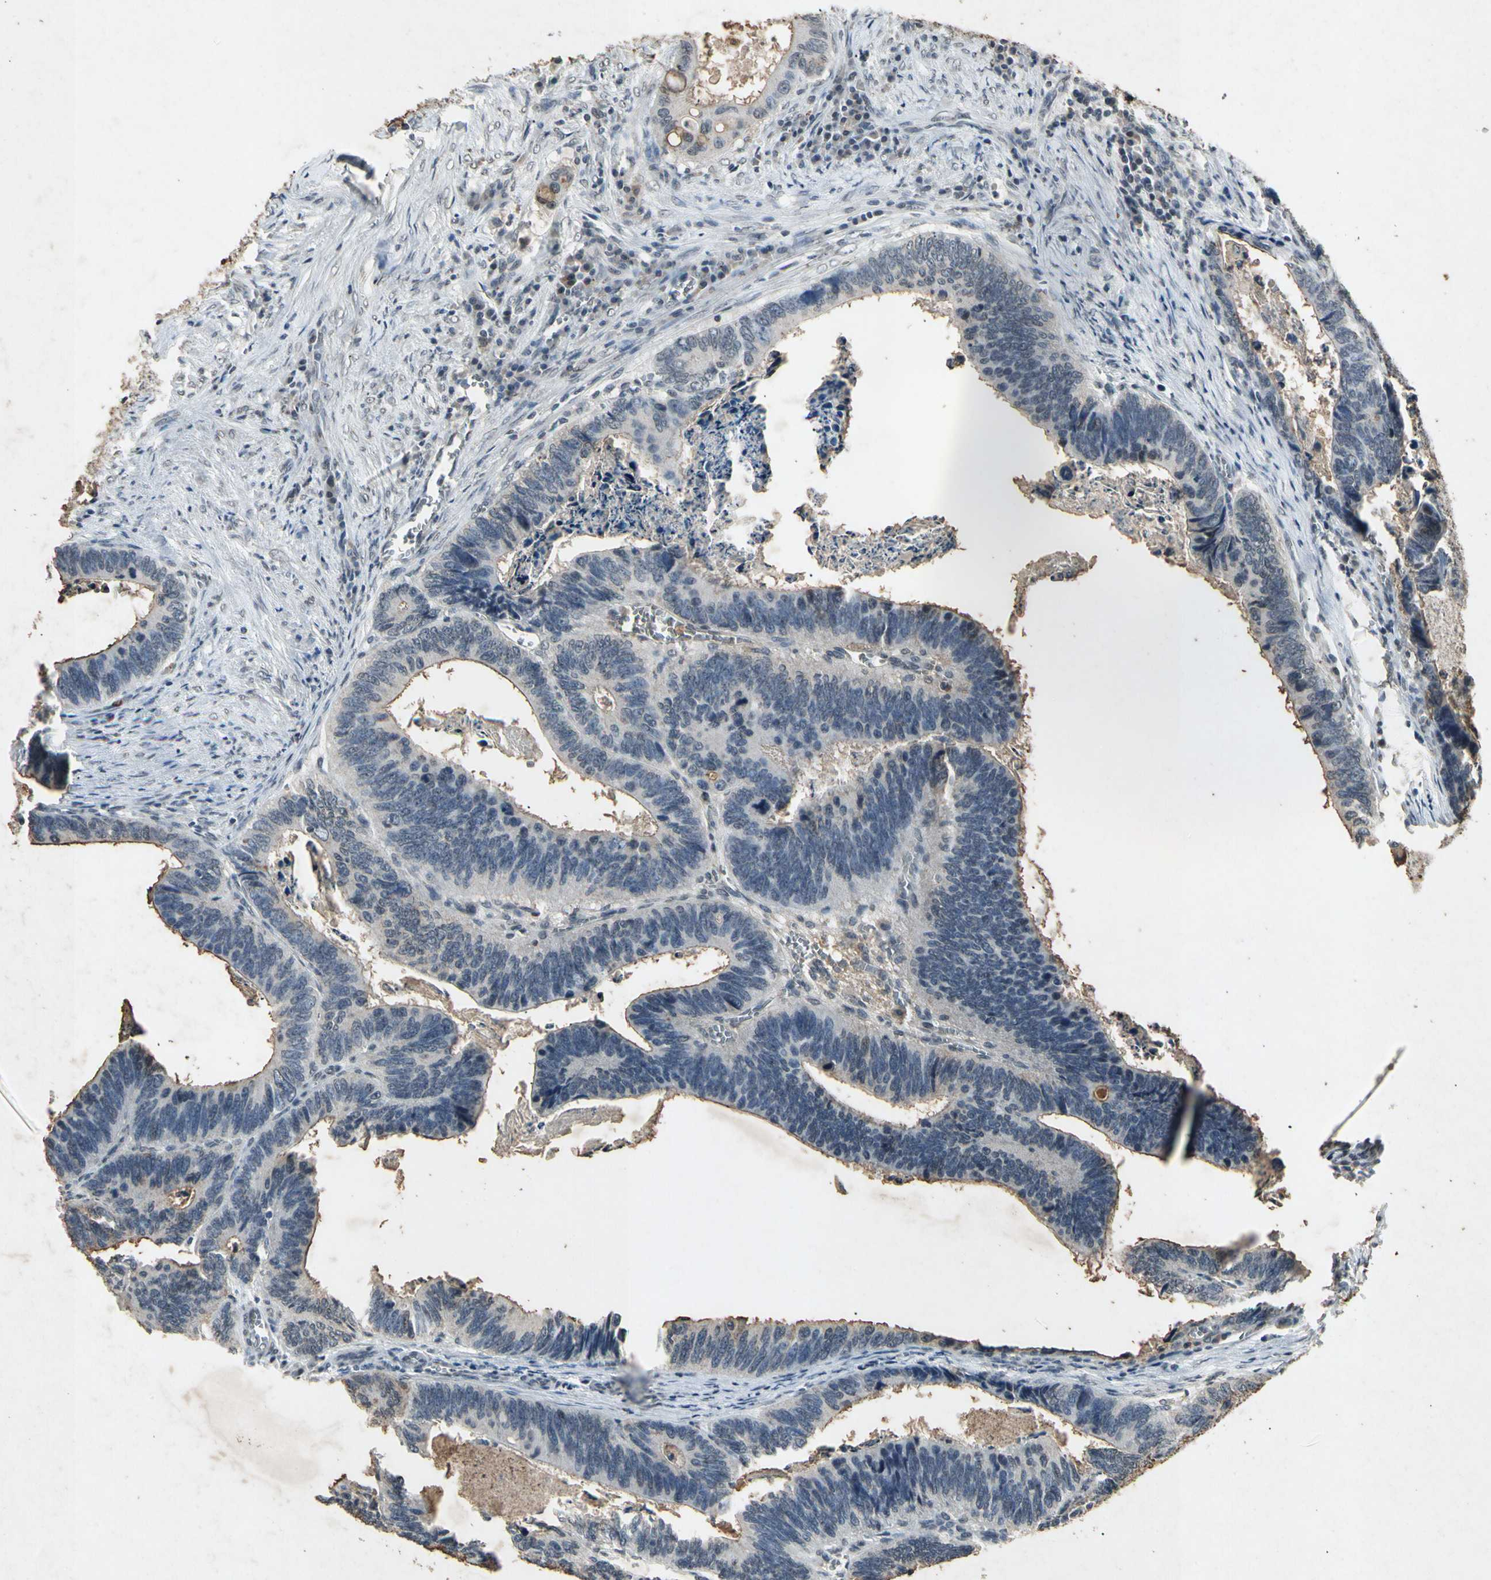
{"staining": {"intensity": "negative", "quantity": "none", "location": "none"}, "tissue": "colorectal cancer", "cell_type": "Tumor cells", "image_type": "cancer", "snomed": [{"axis": "morphology", "description": "Adenocarcinoma, NOS"}, {"axis": "topography", "description": "Colon"}], "caption": "DAB (3,3'-diaminobenzidine) immunohistochemical staining of human adenocarcinoma (colorectal) shows no significant expression in tumor cells.", "gene": "CP", "patient": {"sex": "male", "age": 72}}